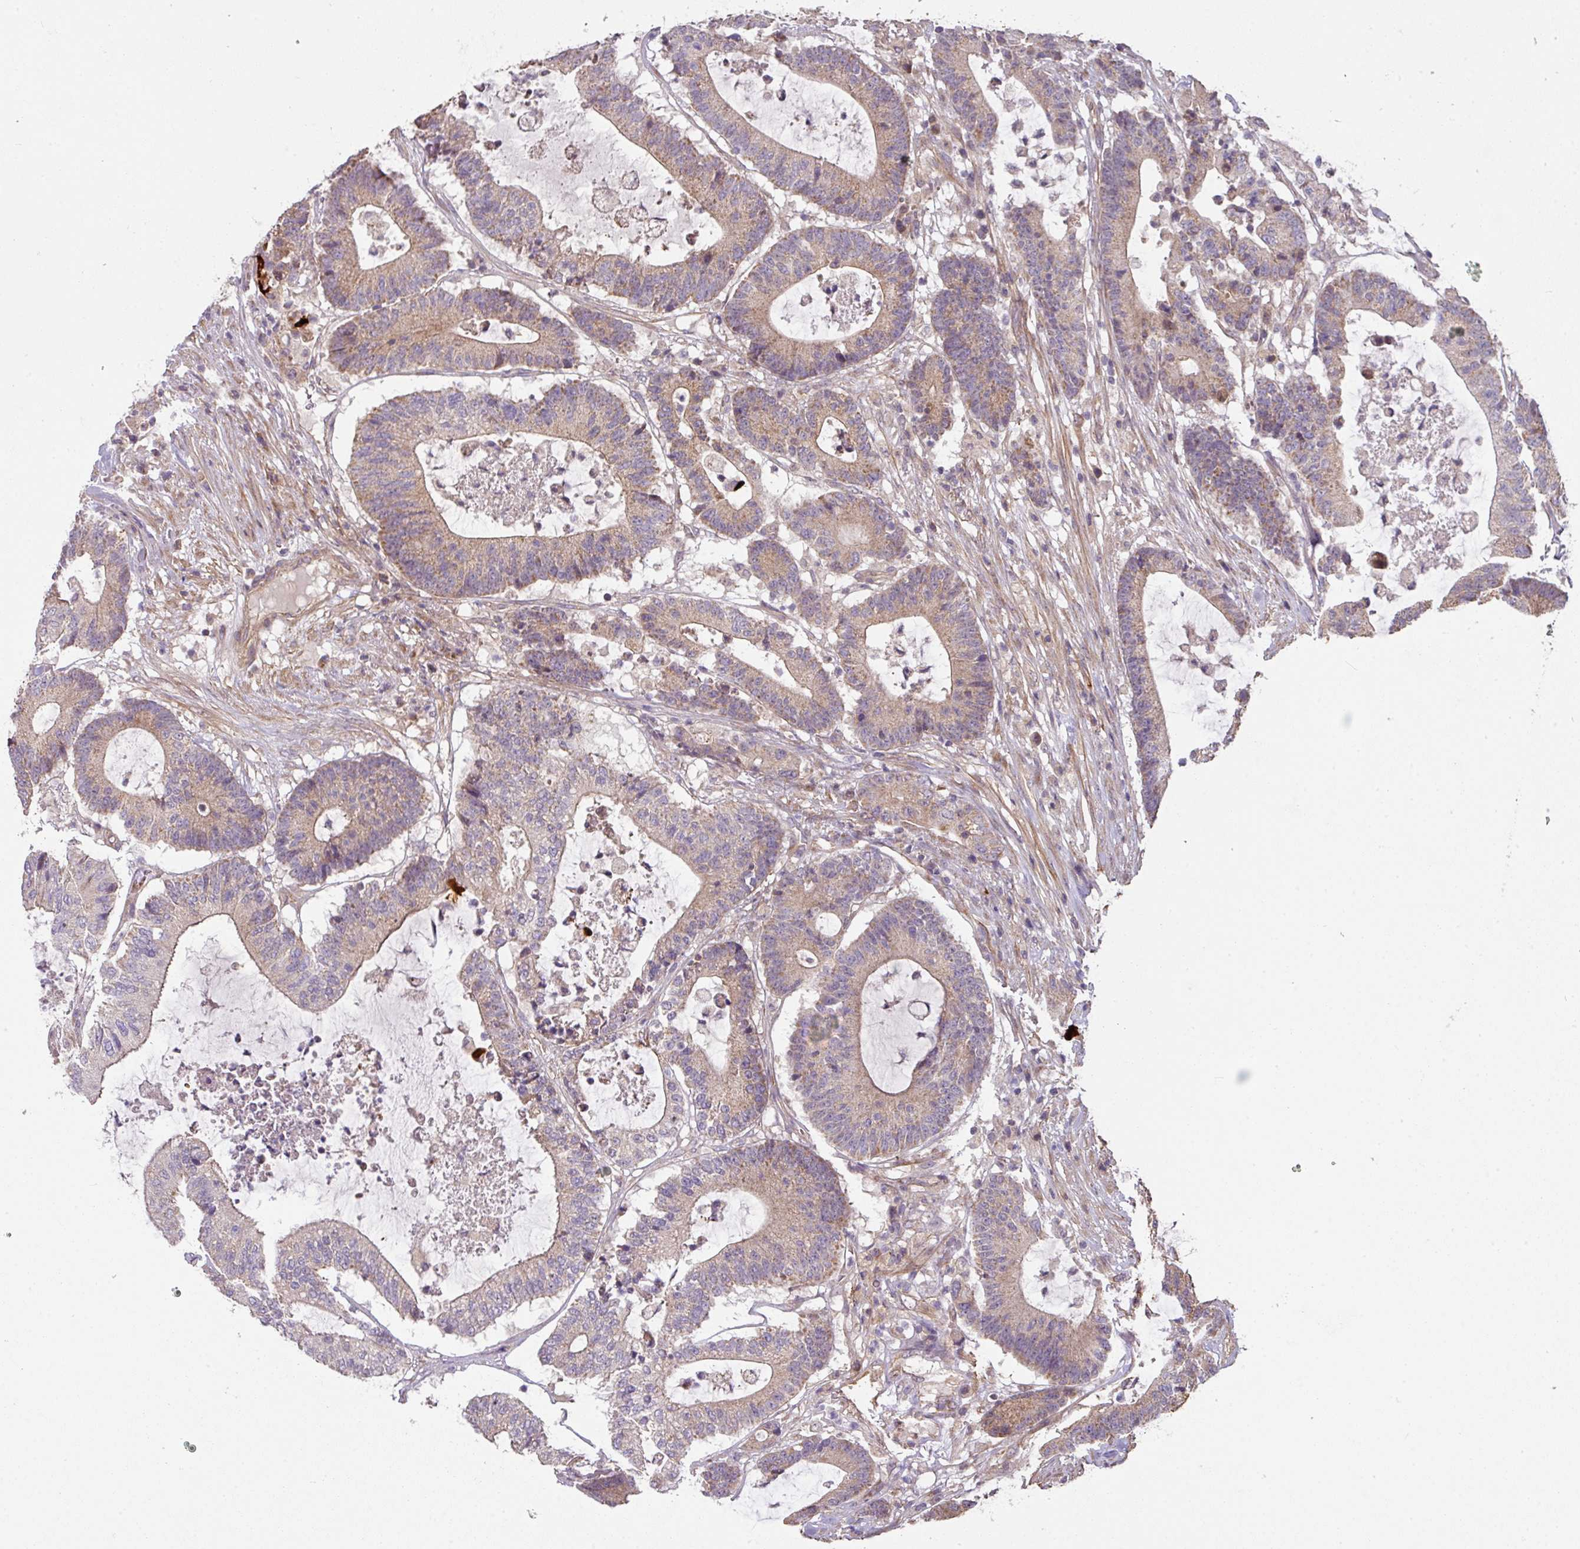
{"staining": {"intensity": "moderate", "quantity": "25%-75%", "location": "cytoplasmic/membranous"}, "tissue": "colorectal cancer", "cell_type": "Tumor cells", "image_type": "cancer", "snomed": [{"axis": "morphology", "description": "Adenocarcinoma, NOS"}, {"axis": "topography", "description": "Colon"}], "caption": "Adenocarcinoma (colorectal) tissue reveals moderate cytoplasmic/membranous staining in about 25%-75% of tumor cells Immunohistochemistry (ihc) stains the protein of interest in brown and the nuclei are stained blue.", "gene": "STK35", "patient": {"sex": "female", "age": 84}}